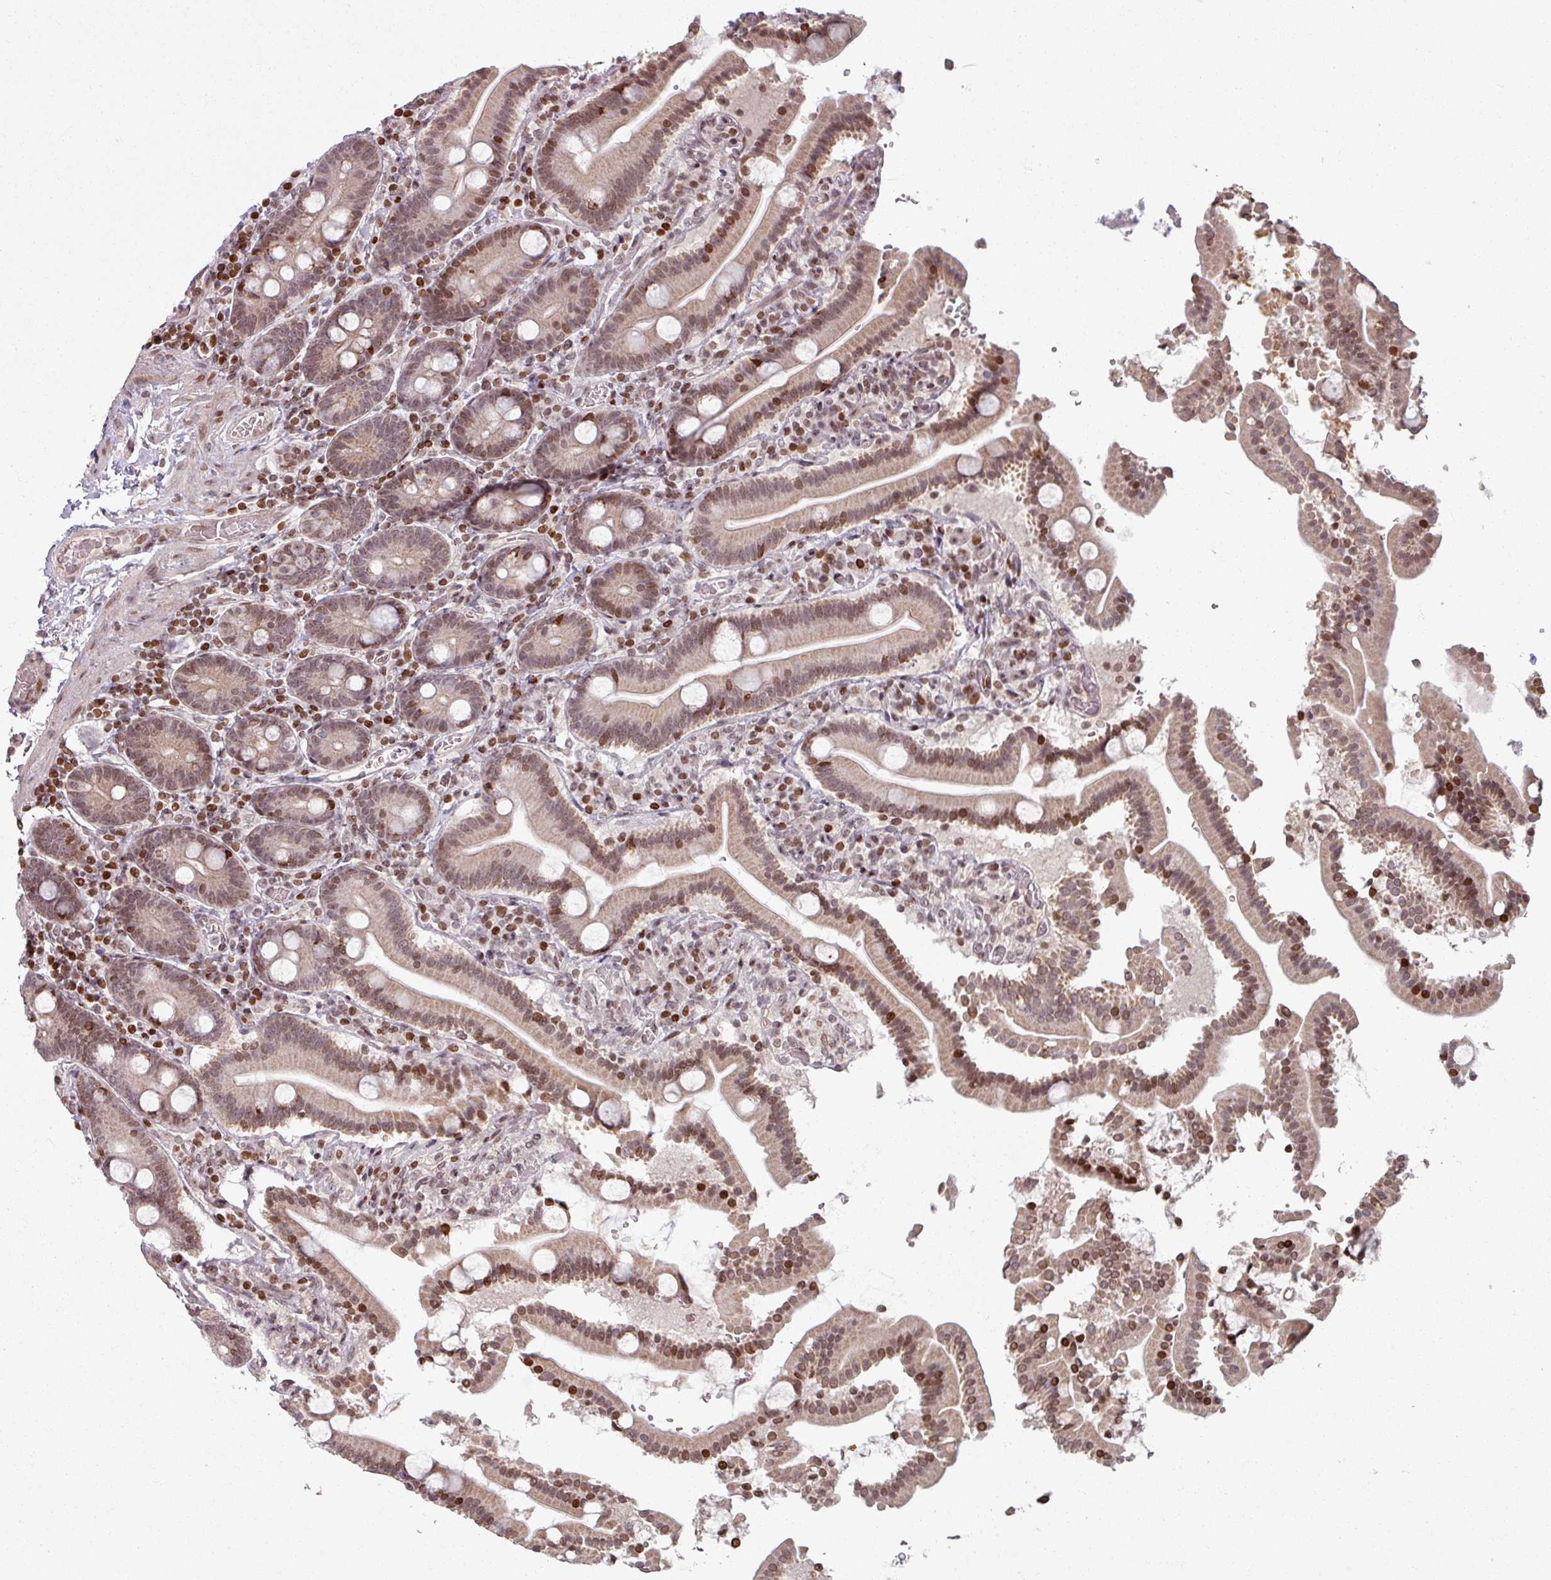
{"staining": {"intensity": "moderate", "quantity": ">75%", "location": "cytoplasmic/membranous,nuclear"}, "tissue": "duodenum", "cell_type": "Glandular cells", "image_type": "normal", "snomed": [{"axis": "morphology", "description": "Normal tissue, NOS"}, {"axis": "topography", "description": "Duodenum"}], "caption": "Duodenum stained for a protein shows moderate cytoplasmic/membranous,nuclear positivity in glandular cells.", "gene": "NCOR1", "patient": {"sex": "male", "age": 55}}